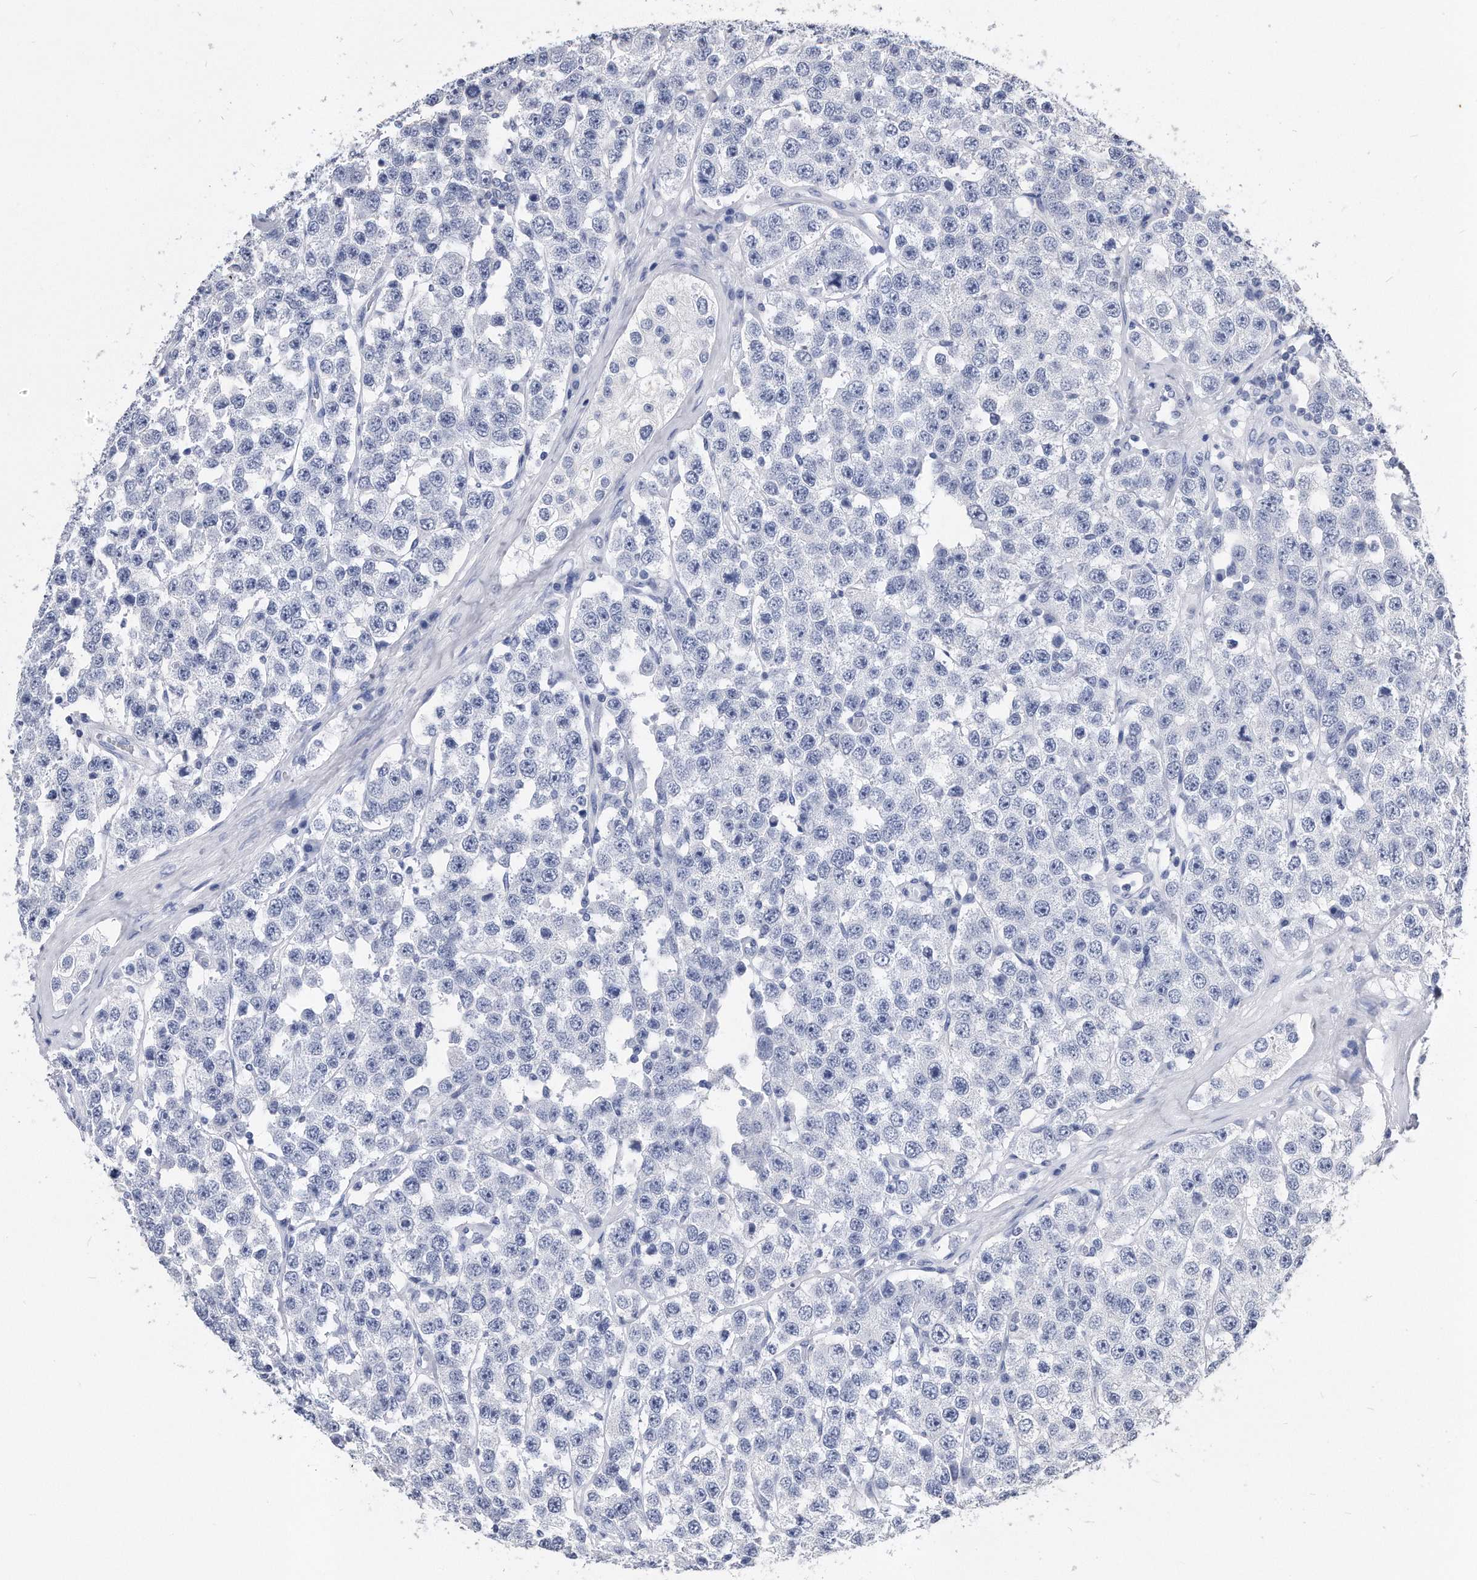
{"staining": {"intensity": "negative", "quantity": "none", "location": "none"}, "tissue": "testis cancer", "cell_type": "Tumor cells", "image_type": "cancer", "snomed": [{"axis": "morphology", "description": "Seminoma, NOS"}, {"axis": "topography", "description": "Testis"}], "caption": "The image shows no significant expression in tumor cells of testis seminoma.", "gene": "IL20RA", "patient": {"sex": "male", "age": 28}}